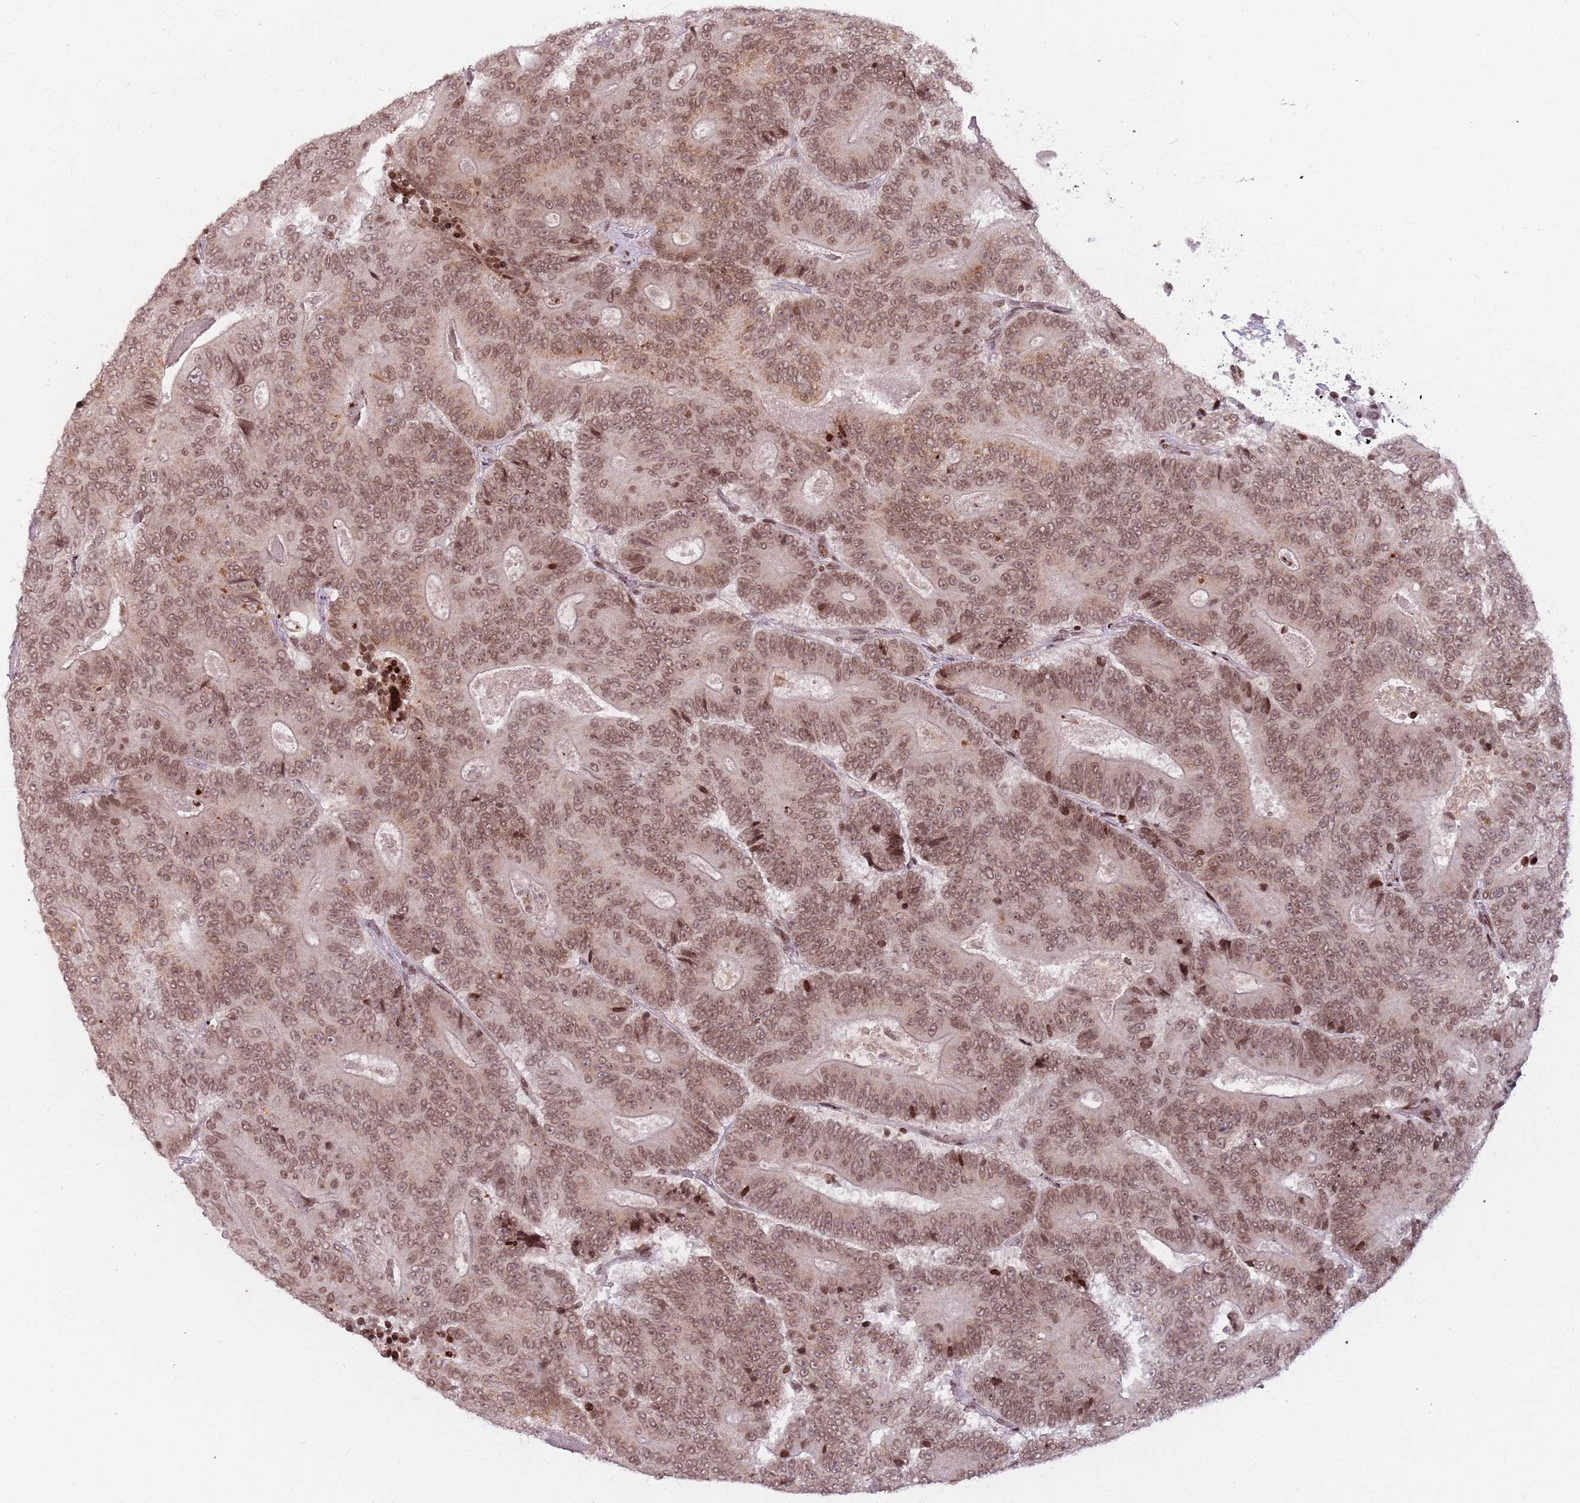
{"staining": {"intensity": "moderate", "quantity": ">75%", "location": "nuclear"}, "tissue": "colorectal cancer", "cell_type": "Tumor cells", "image_type": "cancer", "snomed": [{"axis": "morphology", "description": "Adenocarcinoma, NOS"}, {"axis": "topography", "description": "Colon"}], "caption": "Protein analysis of adenocarcinoma (colorectal) tissue shows moderate nuclear staining in about >75% of tumor cells. (Brightfield microscopy of DAB IHC at high magnification).", "gene": "SH3RF3", "patient": {"sex": "male", "age": 83}}